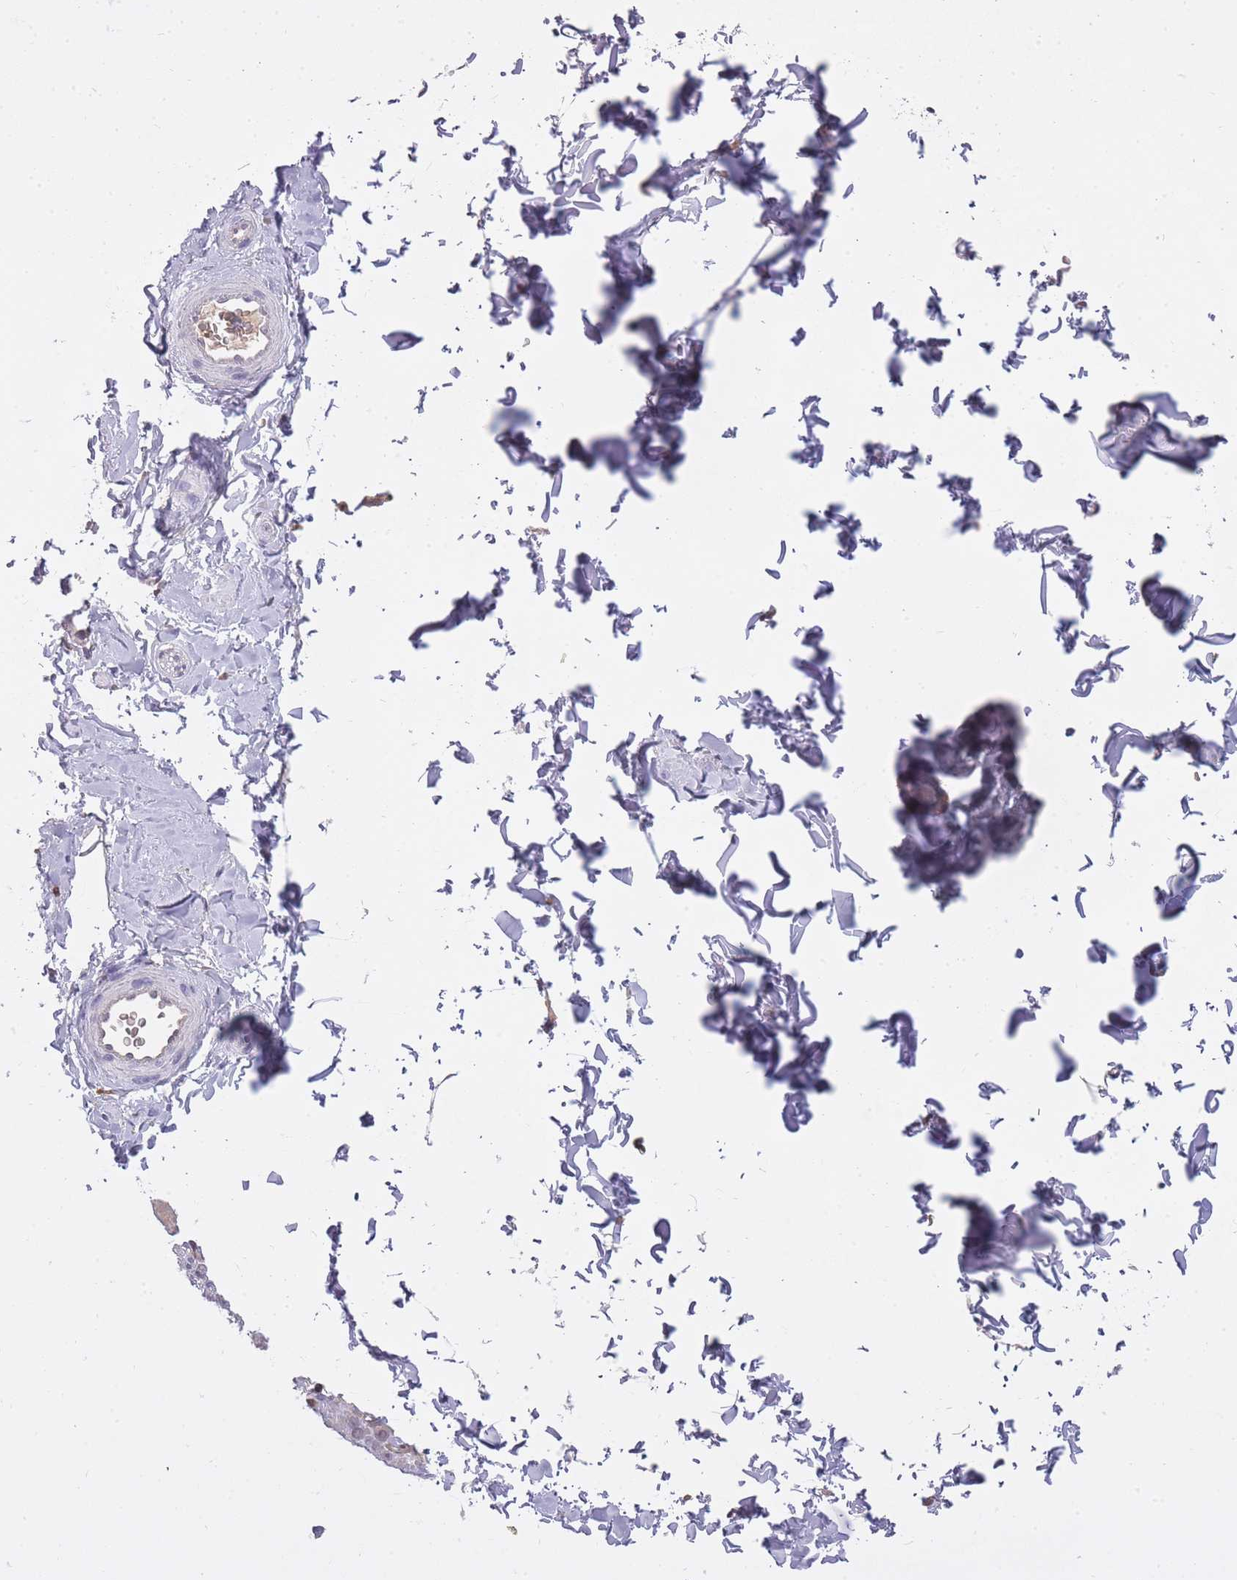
{"staining": {"intensity": "moderate", "quantity": "<25%", "location": "nuclear"}, "tissue": "soft tissue", "cell_type": "Chondrocytes", "image_type": "normal", "snomed": [{"axis": "morphology", "description": "Normal tissue, NOS"}, {"axis": "topography", "description": "Soft tissue"}, {"axis": "topography", "description": "Vascular tissue"}, {"axis": "topography", "description": "Peripheral nerve tissue"}], "caption": "Protein analysis of unremarkable soft tissue exhibits moderate nuclear staining in about <25% of chondrocytes. (brown staining indicates protein expression, while blue staining denotes nuclei).", "gene": "CXorf38", "patient": {"sex": "male", "age": 32}}